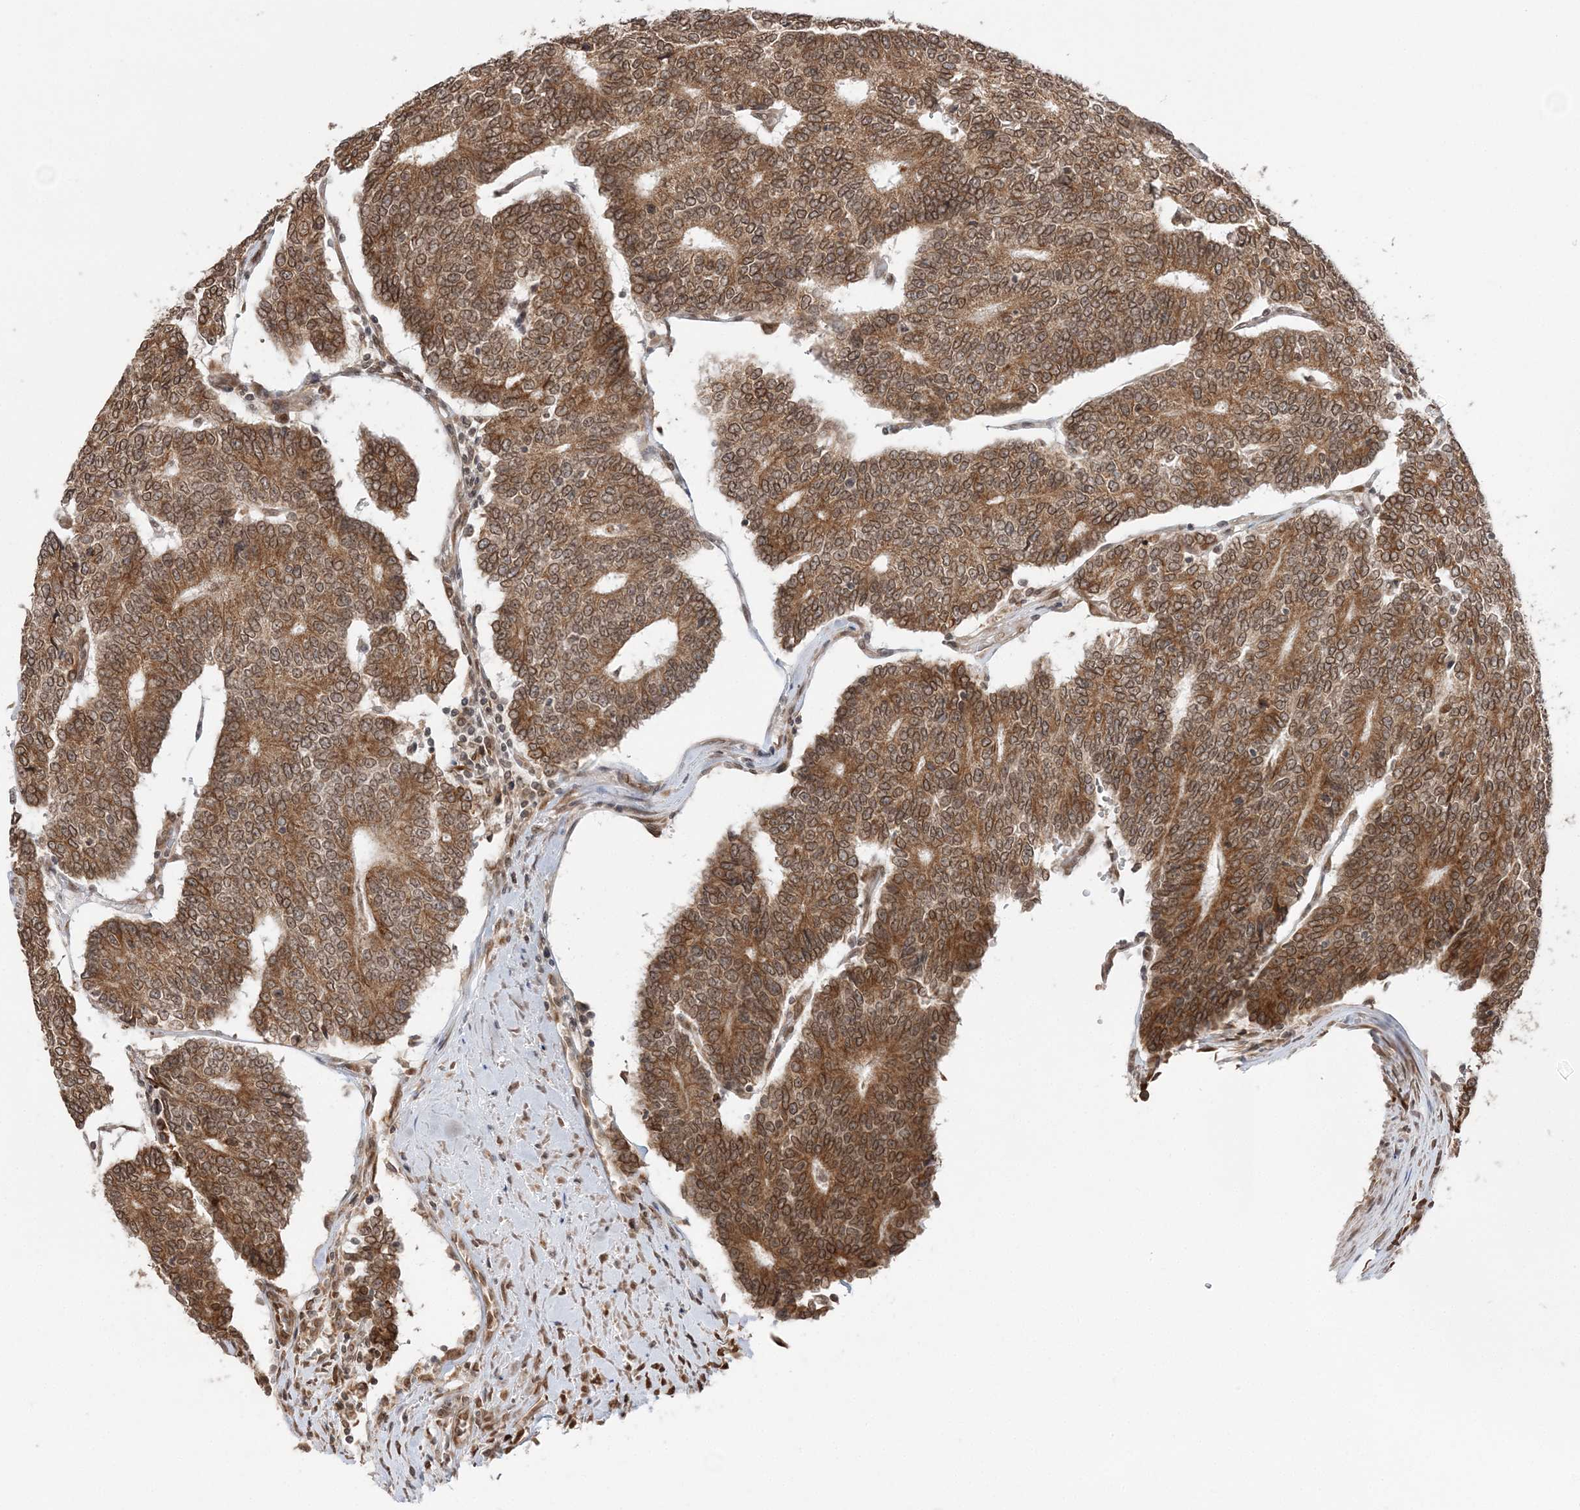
{"staining": {"intensity": "moderate", "quantity": ">75%", "location": "cytoplasmic/membranous,nuclear"}, "tissue": "prostate cancer", "cell_type": "Tumor cells", "image_type": "cancer", "snomed": [{"axis": "morphology", "description": "Normal tissue, NOS"}, {"axis": "morphology", "description": "Adenocarcinoma, High grade"}, {"axis": "topography", "description": "Prostate"}, {"axis": "topography", "description": "Seminal veicle"}], "caption": "Prostate cancer was stained to show a protein in brown. There is medium levels of moderate cytoplasmic/membranous and nuclear positivity in approximately >75% of tumor cells.", "gene": "TMED10", "patient": {"sex": "male", "age": 55}}